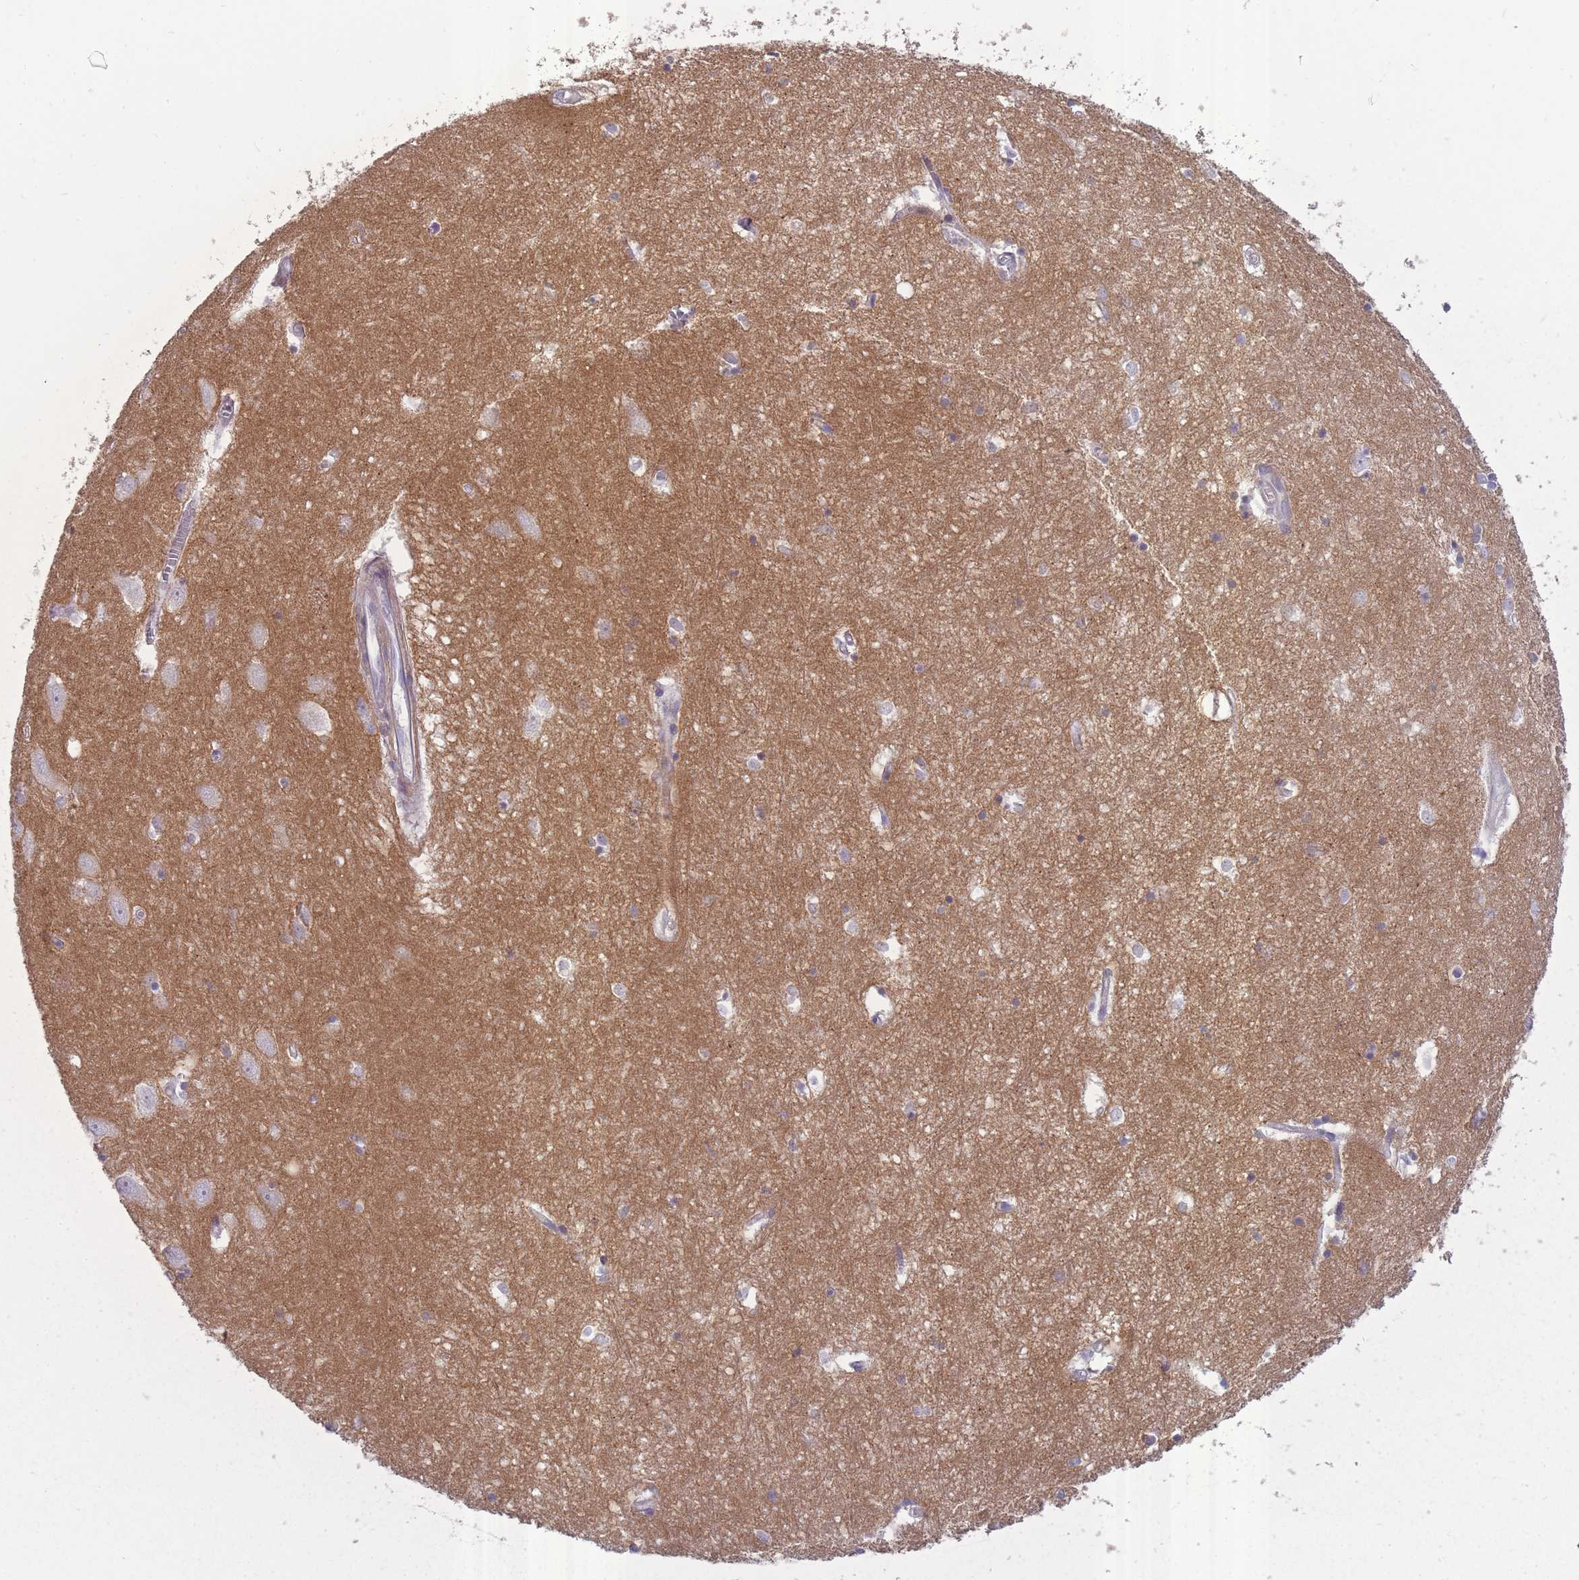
{"staining": {"intensity": "weak", "quantity": "<25%", "location": "cytoplasmic/membranous"}, "tissue": "hippocampus", "cell_type": "Glial cells", "image_type": "normal", "snomed": [{"axis": "morphology", "description": "Normal tissue, NOS"}, {"axis": "topography", "description": "Hippocampus"}], "caption": "IHC image of normal hippocampus stained for a protein (brown), which demonstrates no expression in glial cells.", "gene": "SLC8A2", "patient": {"sex": "female", "age": 64}}